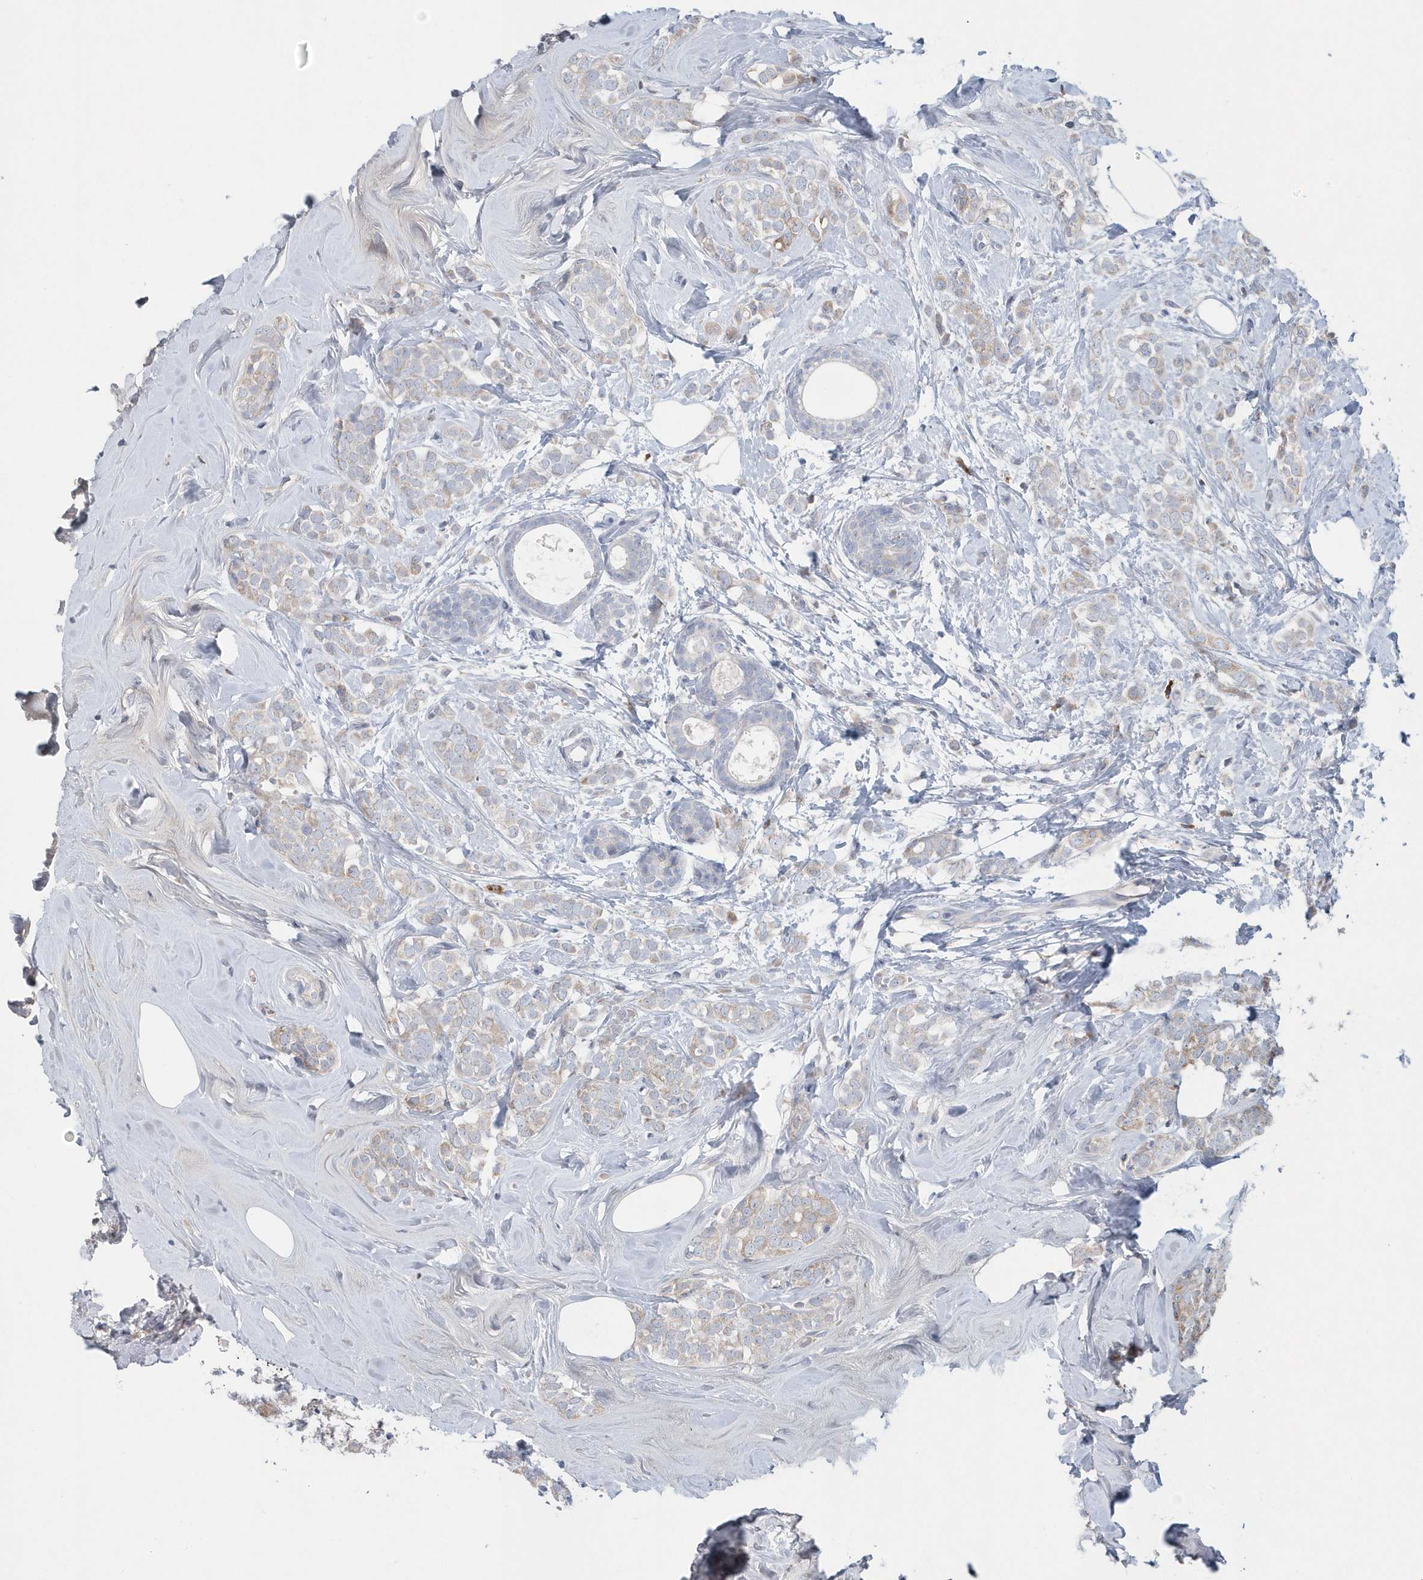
{"staining": {"intensity": "negative", "quantity": "none", "location": "none"}, "tissue": "breast cancer", "cell_type": "Tumor cells", "image_type": "cancer", "snomed": [{"axis": "morphology", "description": "Lobular carcinoma"}, {"axis": "topography", "description": "Breast"}], "caption": "There is no significant expression in tumor cells of breast cancer (lobular carcinoma).", "gene": "SPATA18", "patient": {"sex": "female", "age": 47}}